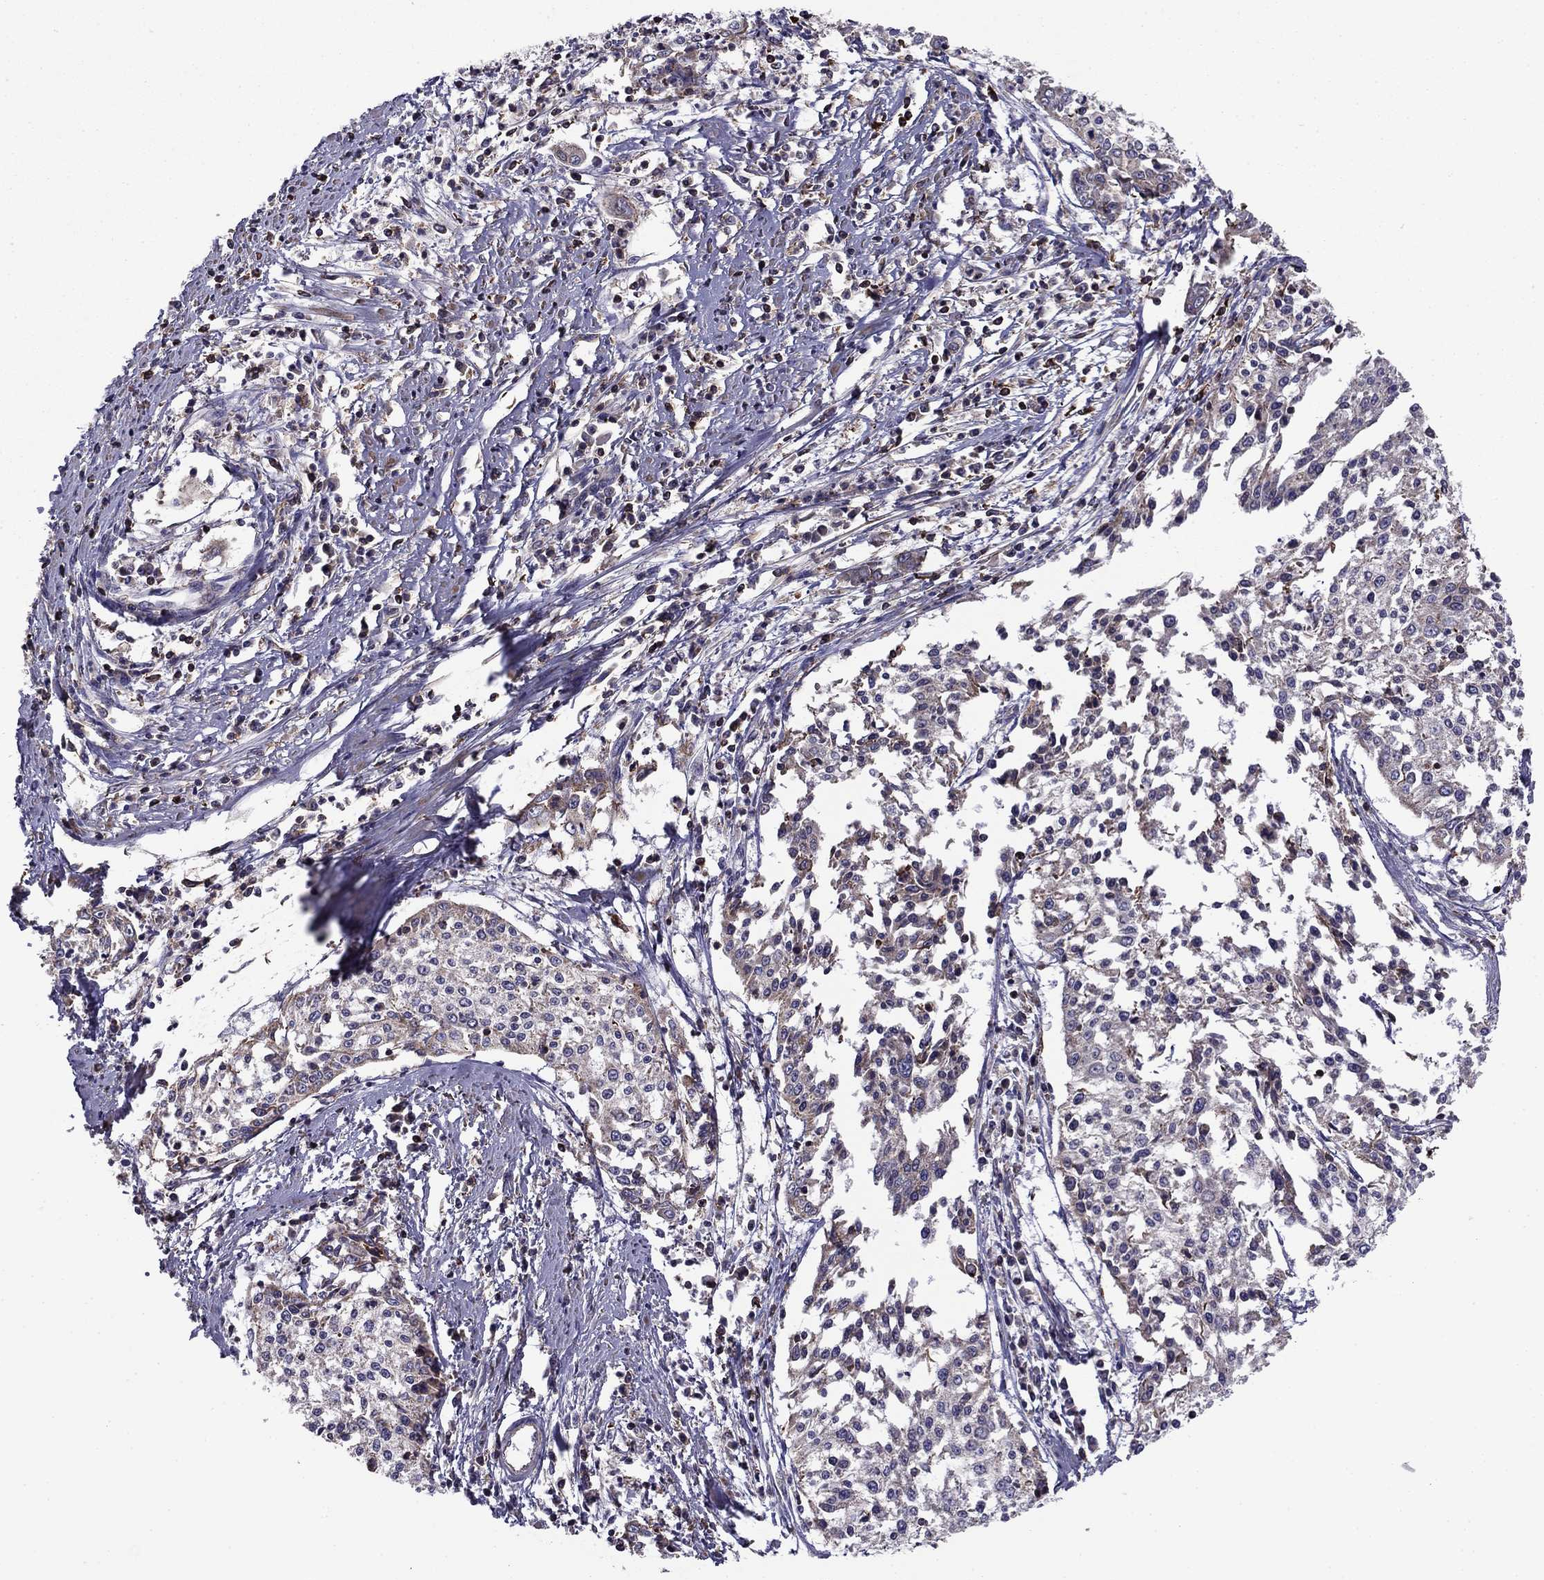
{"staining": {"intensity": "moderate", "quantity": "<25%", "location": "cytoplasmic/membranous"}, "tissue": "cervical cancer", "cell_type": "Tumor cells", "image_type": "cancer", "snomed": [{"axis": "morphology", "description": "Squamous cell carcinoma, NOS"}, {"axis": "topography", "description": "Cervix"}], "caption": "This histopathology image shows IHC staining of cervical cancer, with low moderate cytoplasmic/membranous staining in approximately <25% of tumor cells.", "gene": "ALG6", "patient": {"sex": "female", "age": 41}}